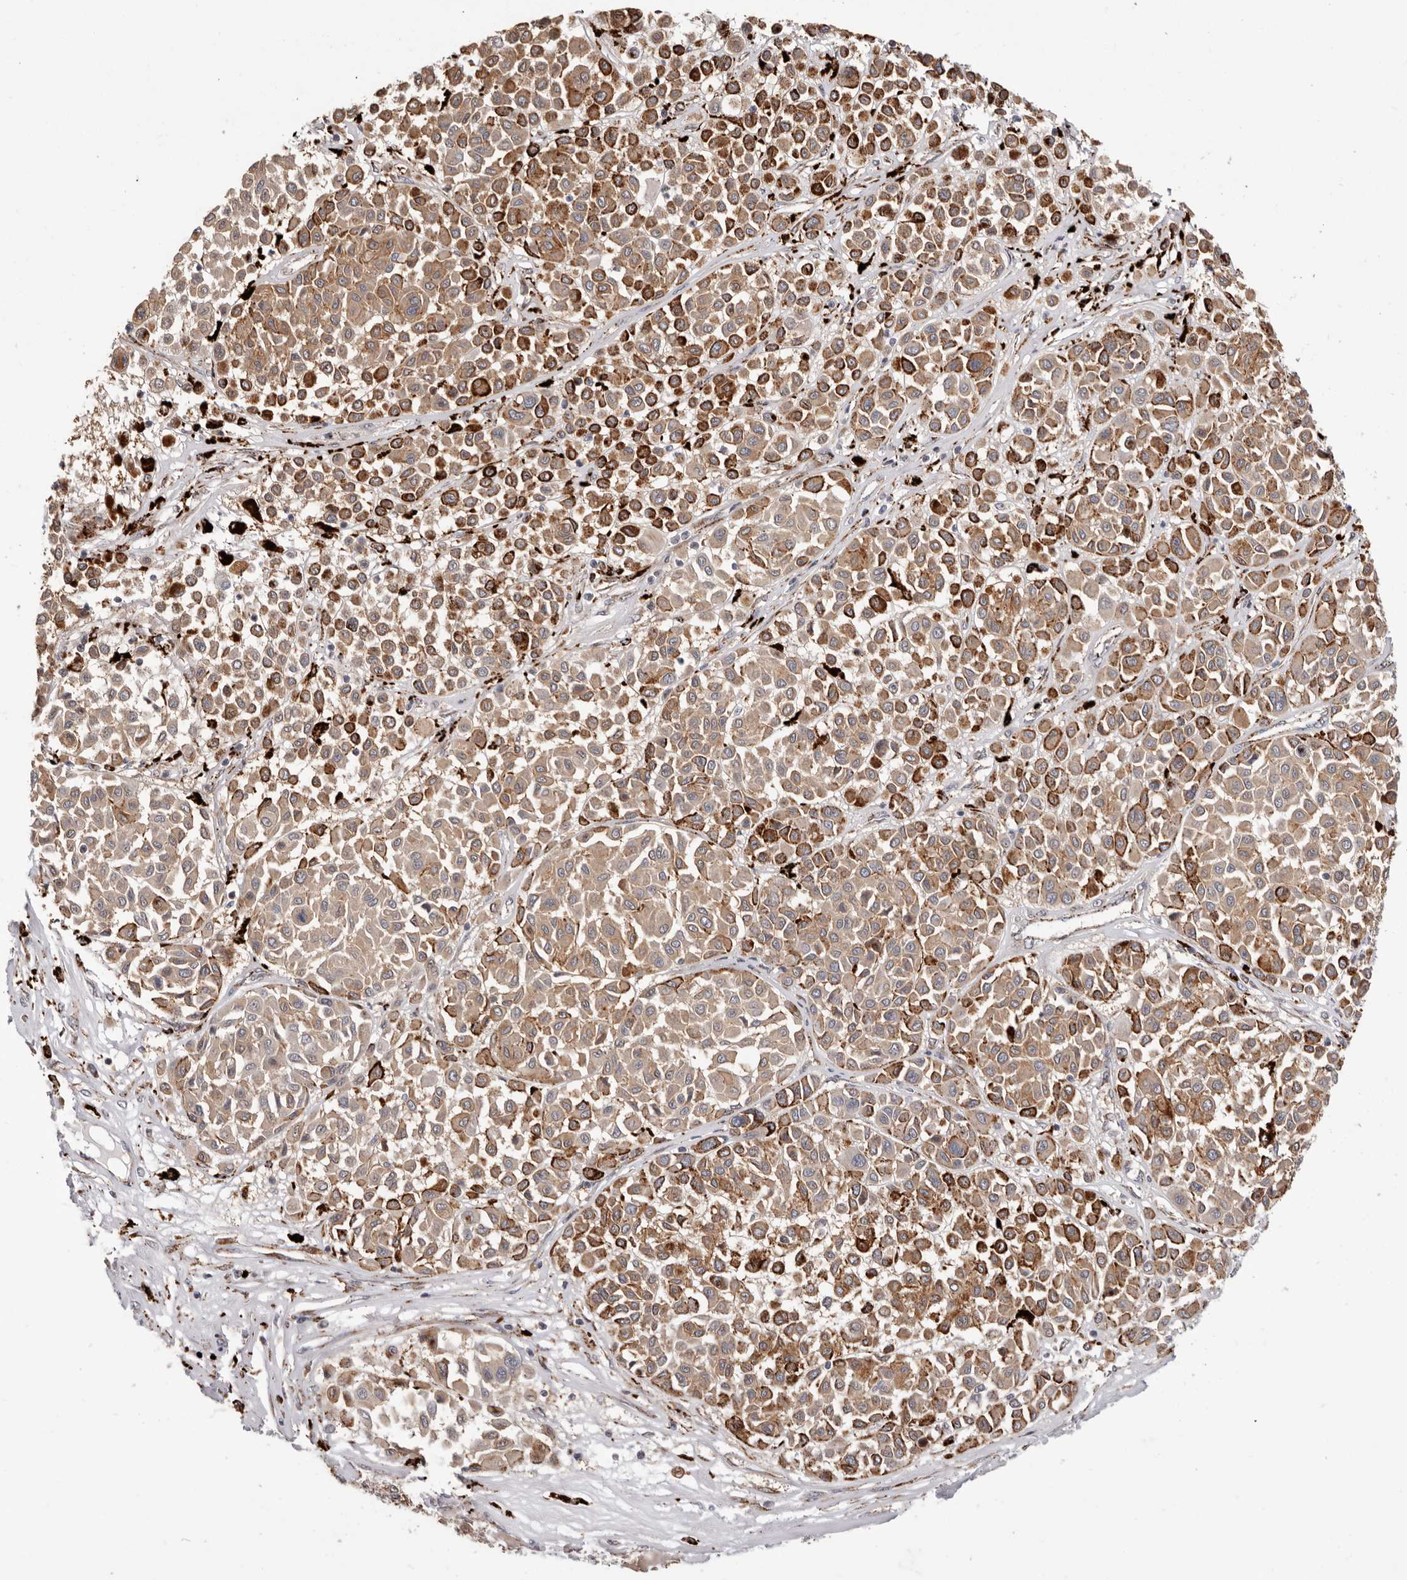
{"staining": {"intensity": "strong", "quantity": ">75%", "location": "cytoplasmic/membranous"}, "tissue": "melanoma", "cell_type": "Tumor cells", "image_type": "cancer", "snomed": [{"axis": "morphology", "description": "Malignant melanoma, Metastatic site"}, {"axis": "topography", "description": "Soft tissue"}], "caption": "The immunohistochemical stain labels strong cytoplasmic/membranous positivity in tumor cells of malignant melanoma (metastatic site) tissue.", "gene": "TOR3A", "patient": {"sex": "male", "age": 41}}